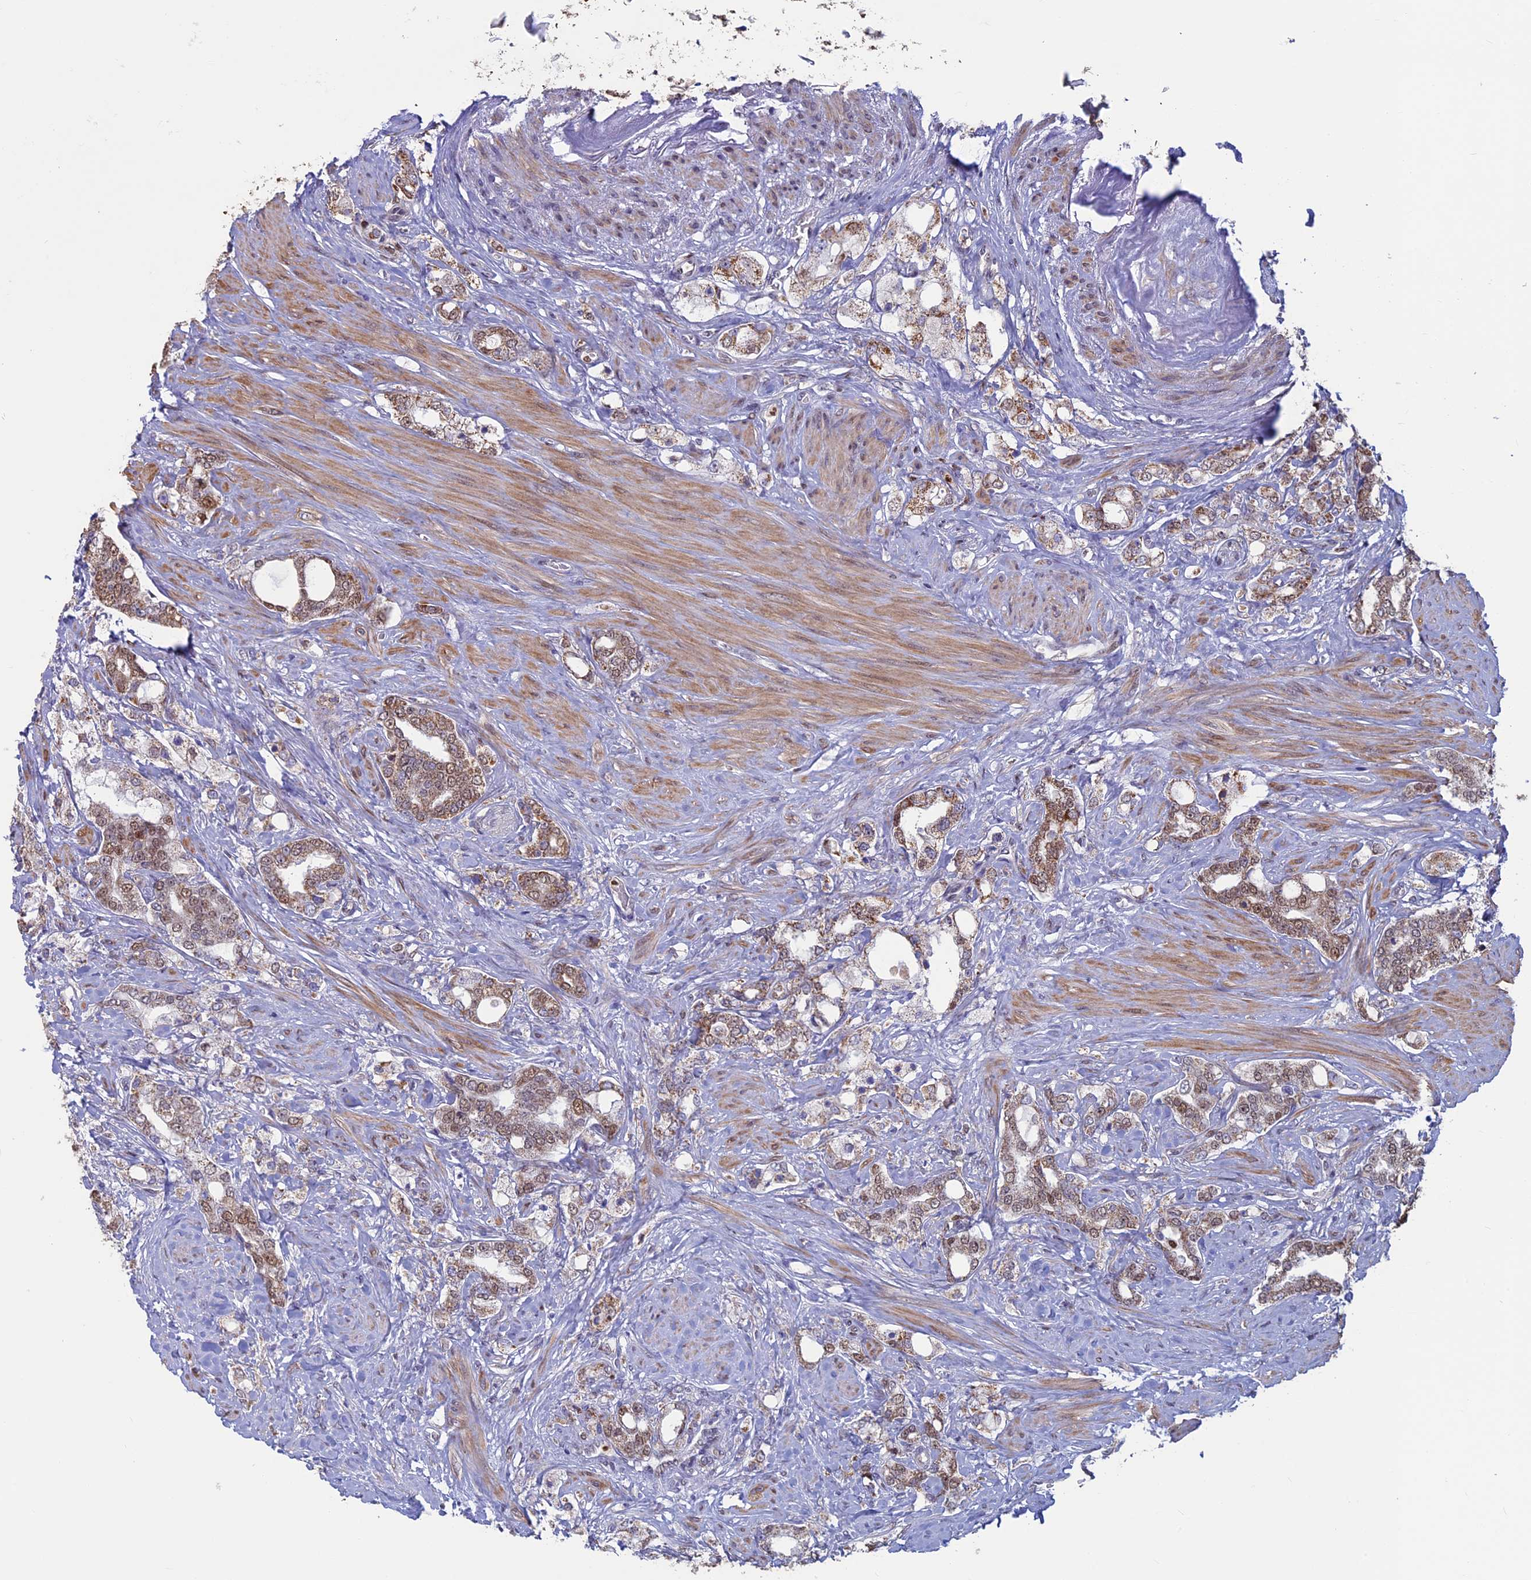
{"staining": {"intensity": "moderate", "quantity": ">75%", "location": "cytoplasmic/membranous,nuclear"}, "tissue": "prostate cancer", "cell_type": "Tumor cells", "image_type": "cancer", "snomed": [{"axis": "morphology", "description": "Adenocarcinoma, High grade"}, {"axis": "topography", "description": "Prostate"}], "caption": "A high-resolution micrograph shows immunohistochemistry staining of prostate adenocarcinoma (high-grade), which reveals moderate cytoplasmic/membranous and nuclear staining in about >75% of tumor cells.", "gene": "ACSS1", "patient": {"sex": "male", "age": 64}}